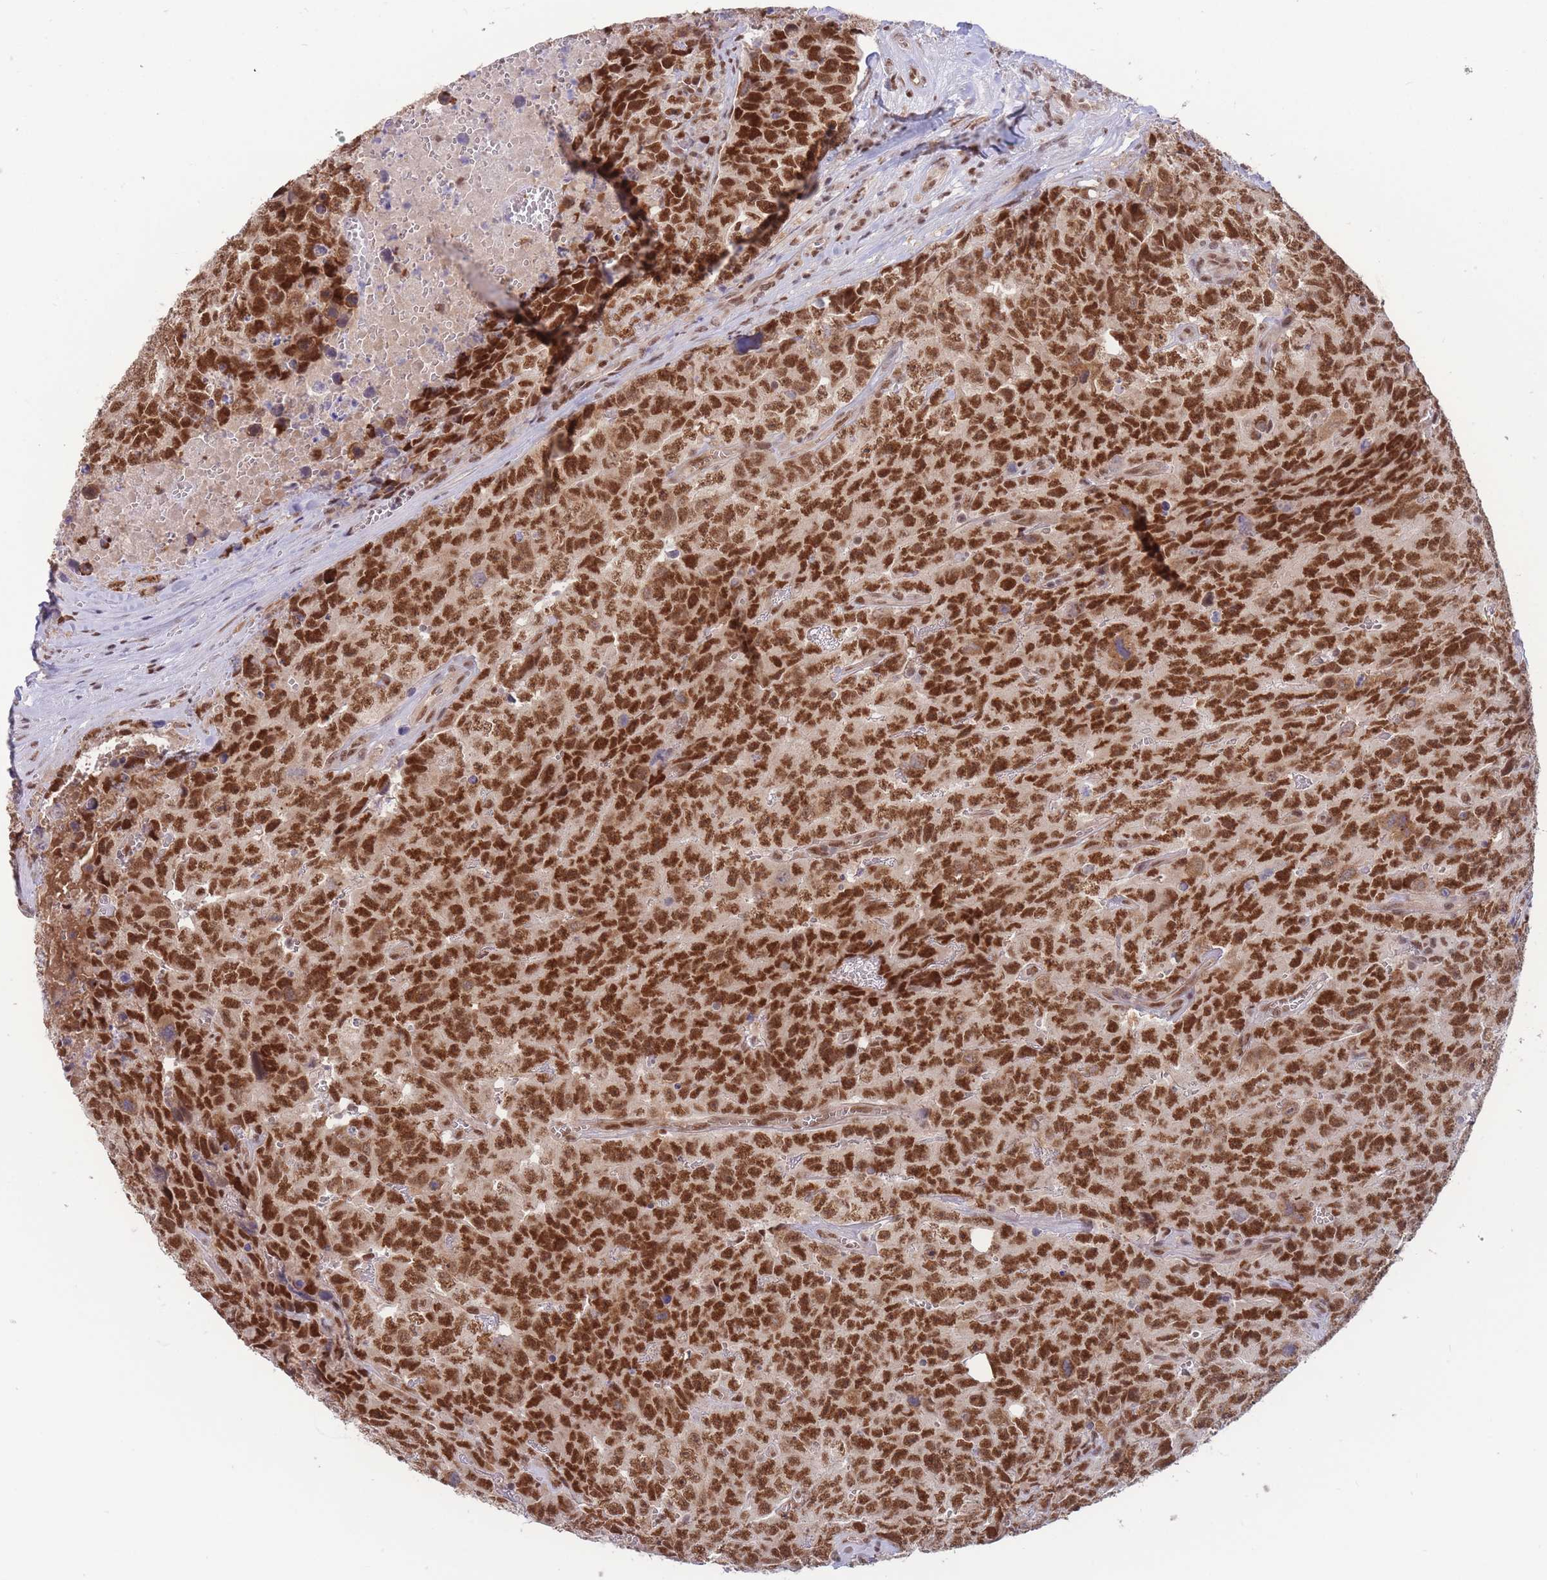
{"staining": {"intensity": "strong", "quantity": ">75%", "location": "nuclear"}, "tissue": "testis cancer", "cell_type": "Tumor cells", "image_type": "cancer", "snomed": [{"axis": "morphology", "description": "Seminoma, NOS"}, {"axis": "morphology", "description": "Teratoma, malignant, NOS"}, {"axis": "topography", "description": "Testis"}], "caption": "High-power microscopy captured an immunohistochemistry image of seminoma (testis), revealing strong nuclear staining in approximately >75% of tumor cells.", "gene": "SMAD9", "patient": {"sex": "male", "age": 34}}